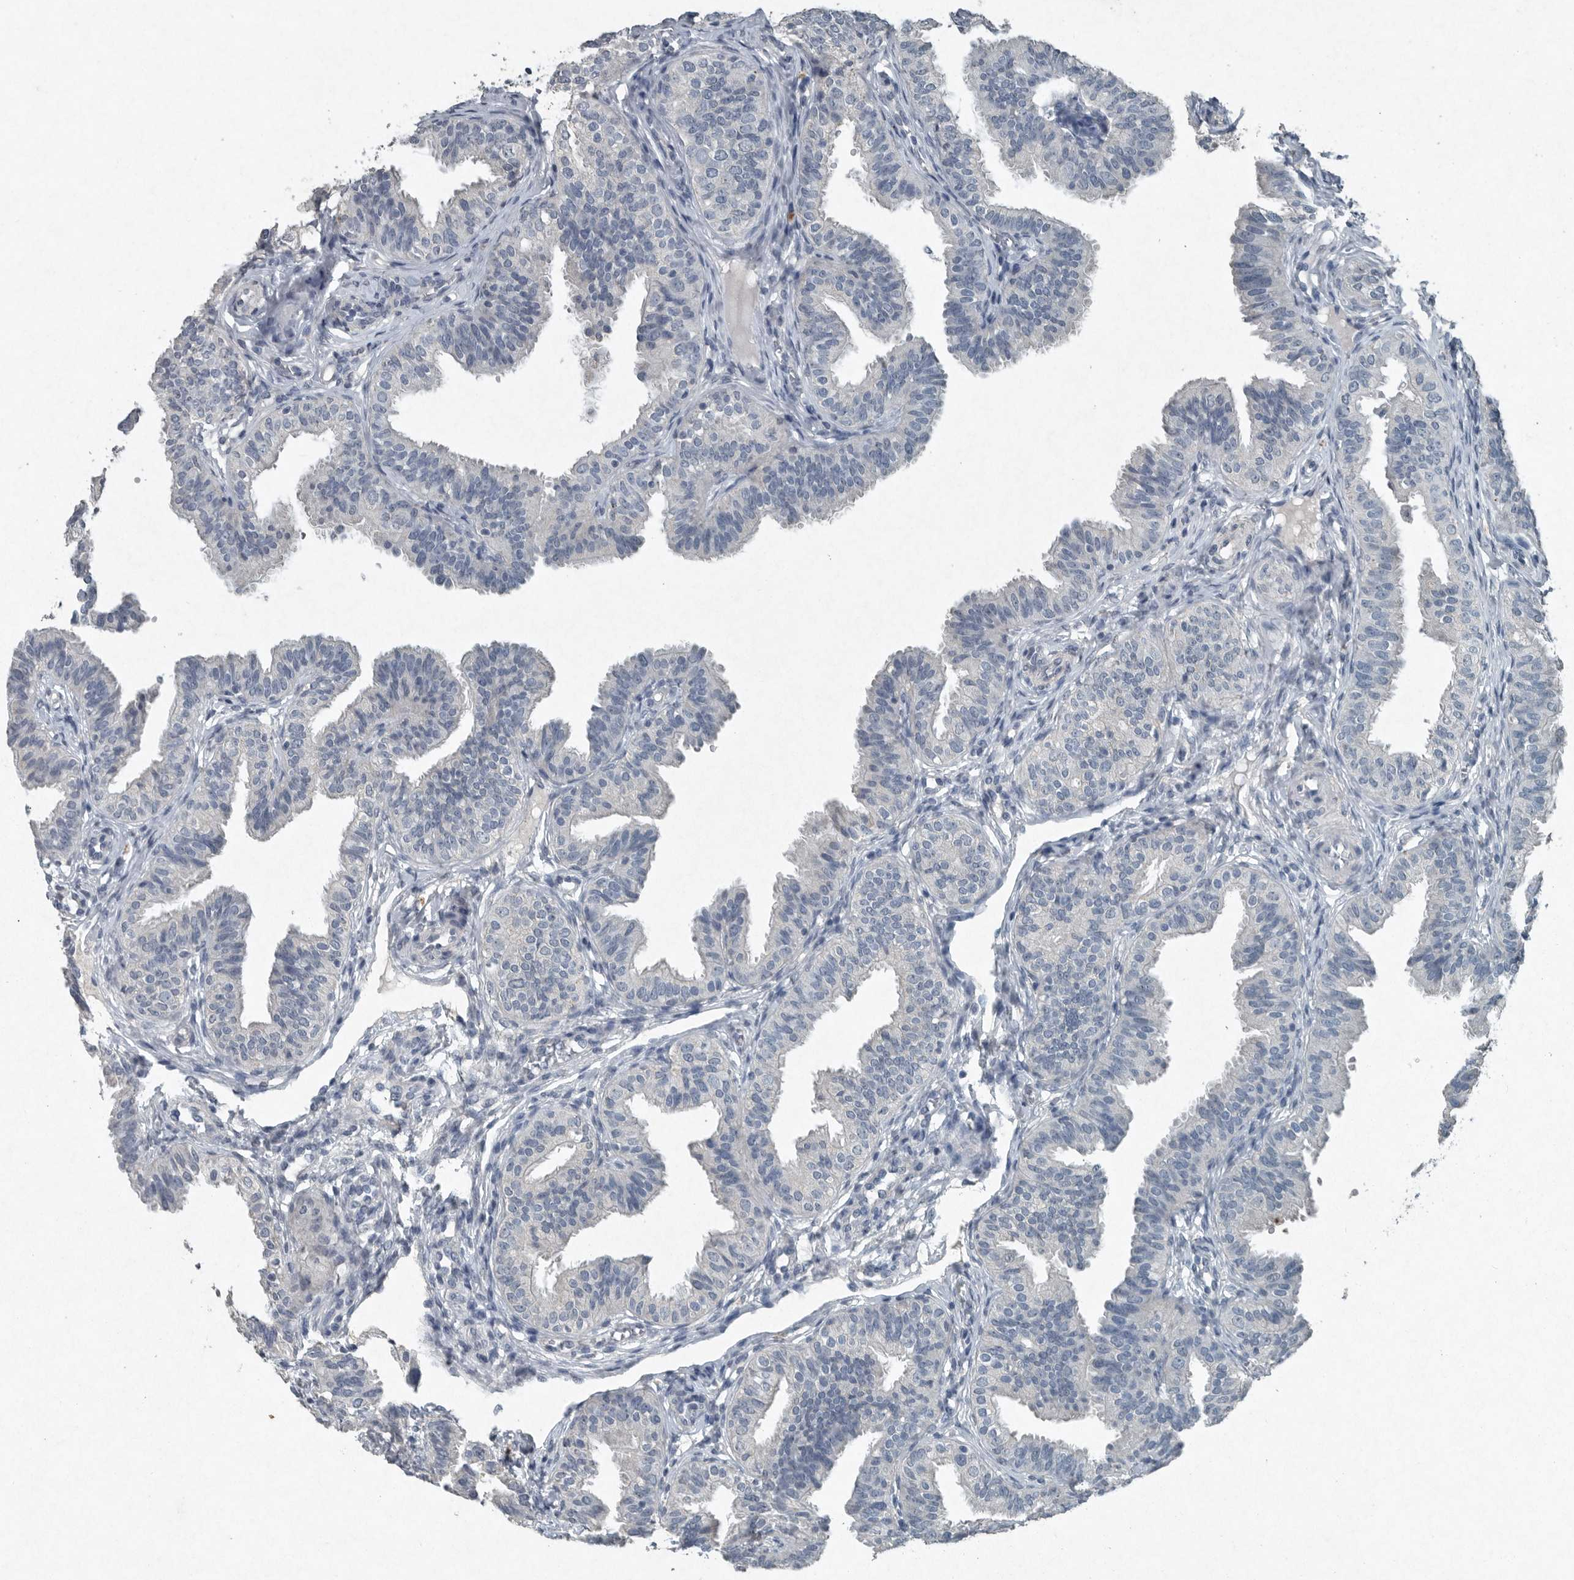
{"staining": {"intensity": "negative", "quantity": "none", "location": "none"}, "tissue": "fallopian tube", "cell_type": "Glandular cells", "image_type": "normal", "snomed": [{"axis": "morphology", "description": "Normal tissue, NOS"}, {"axis": "topography", "description": "Fallopian tube"}], "caption": "Normal fallopian tube was stained to show a protein in brown. There is no significant staining in glandular cells.", "gene": "IL20", "patient": {"sex": "female", "age": 35}}